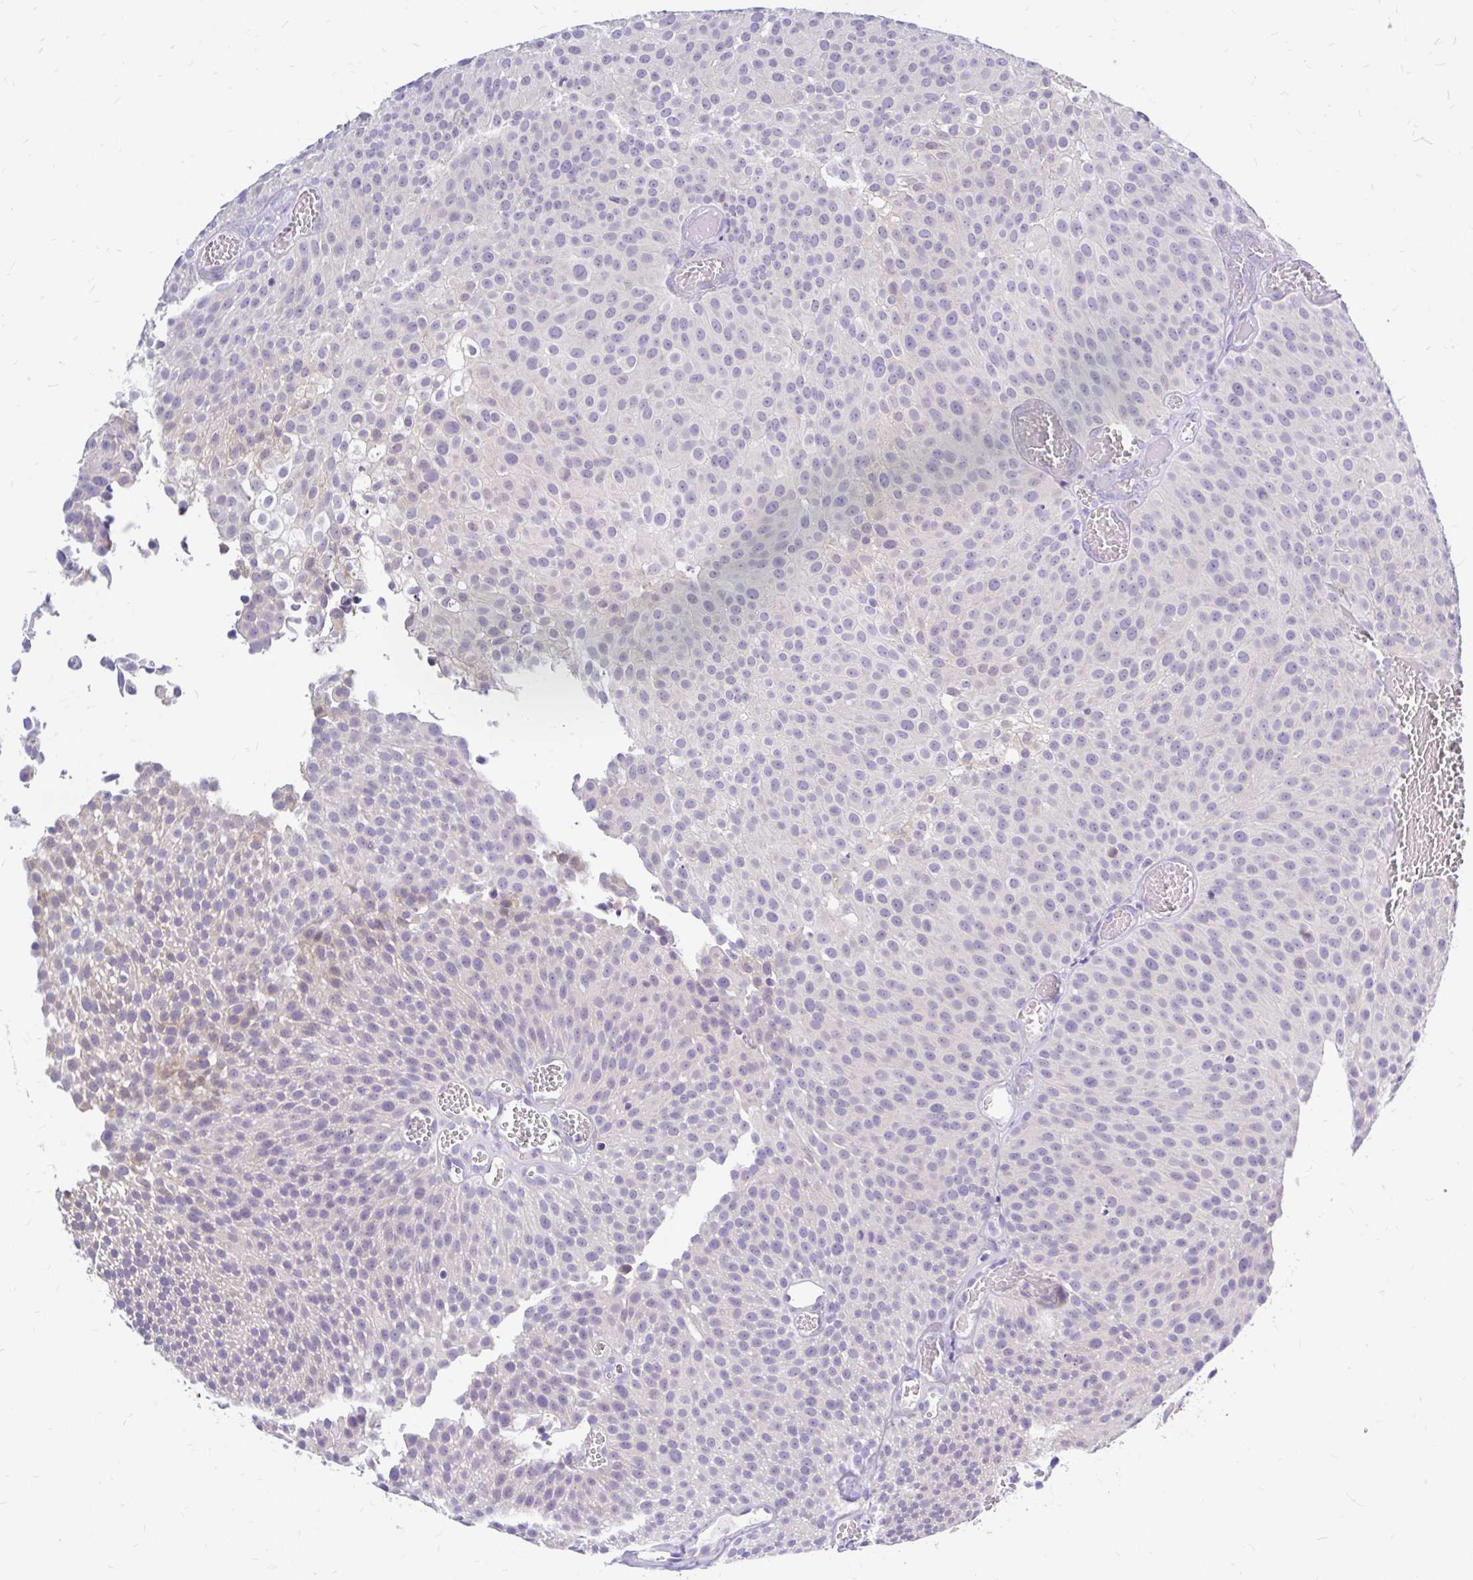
{"staining": {"intensity": "weak", "quantity": "<25%", "location": "cytoplasmic/membranous"}, "tissue": "urothelial cancer", "cell_type": "Tumor cells", "image_type": "cancer", "snomed": [{"axis": "morphology", "description": "Urothelial carcinoma, Low grade"}, {"axis": "topography", "description": "Urinary bladder"}], "caption": "High magnification brightfield microscopy of low-grade urothelial carcinoma stained with DAB (3,3'-diaminobenzidine) (brown) and counterstained with hematoxylin (blue): tumor cells show no significant positivity.", "gene": "MAP1LC3A", "patient": {"sex": "female", "age": 79}}